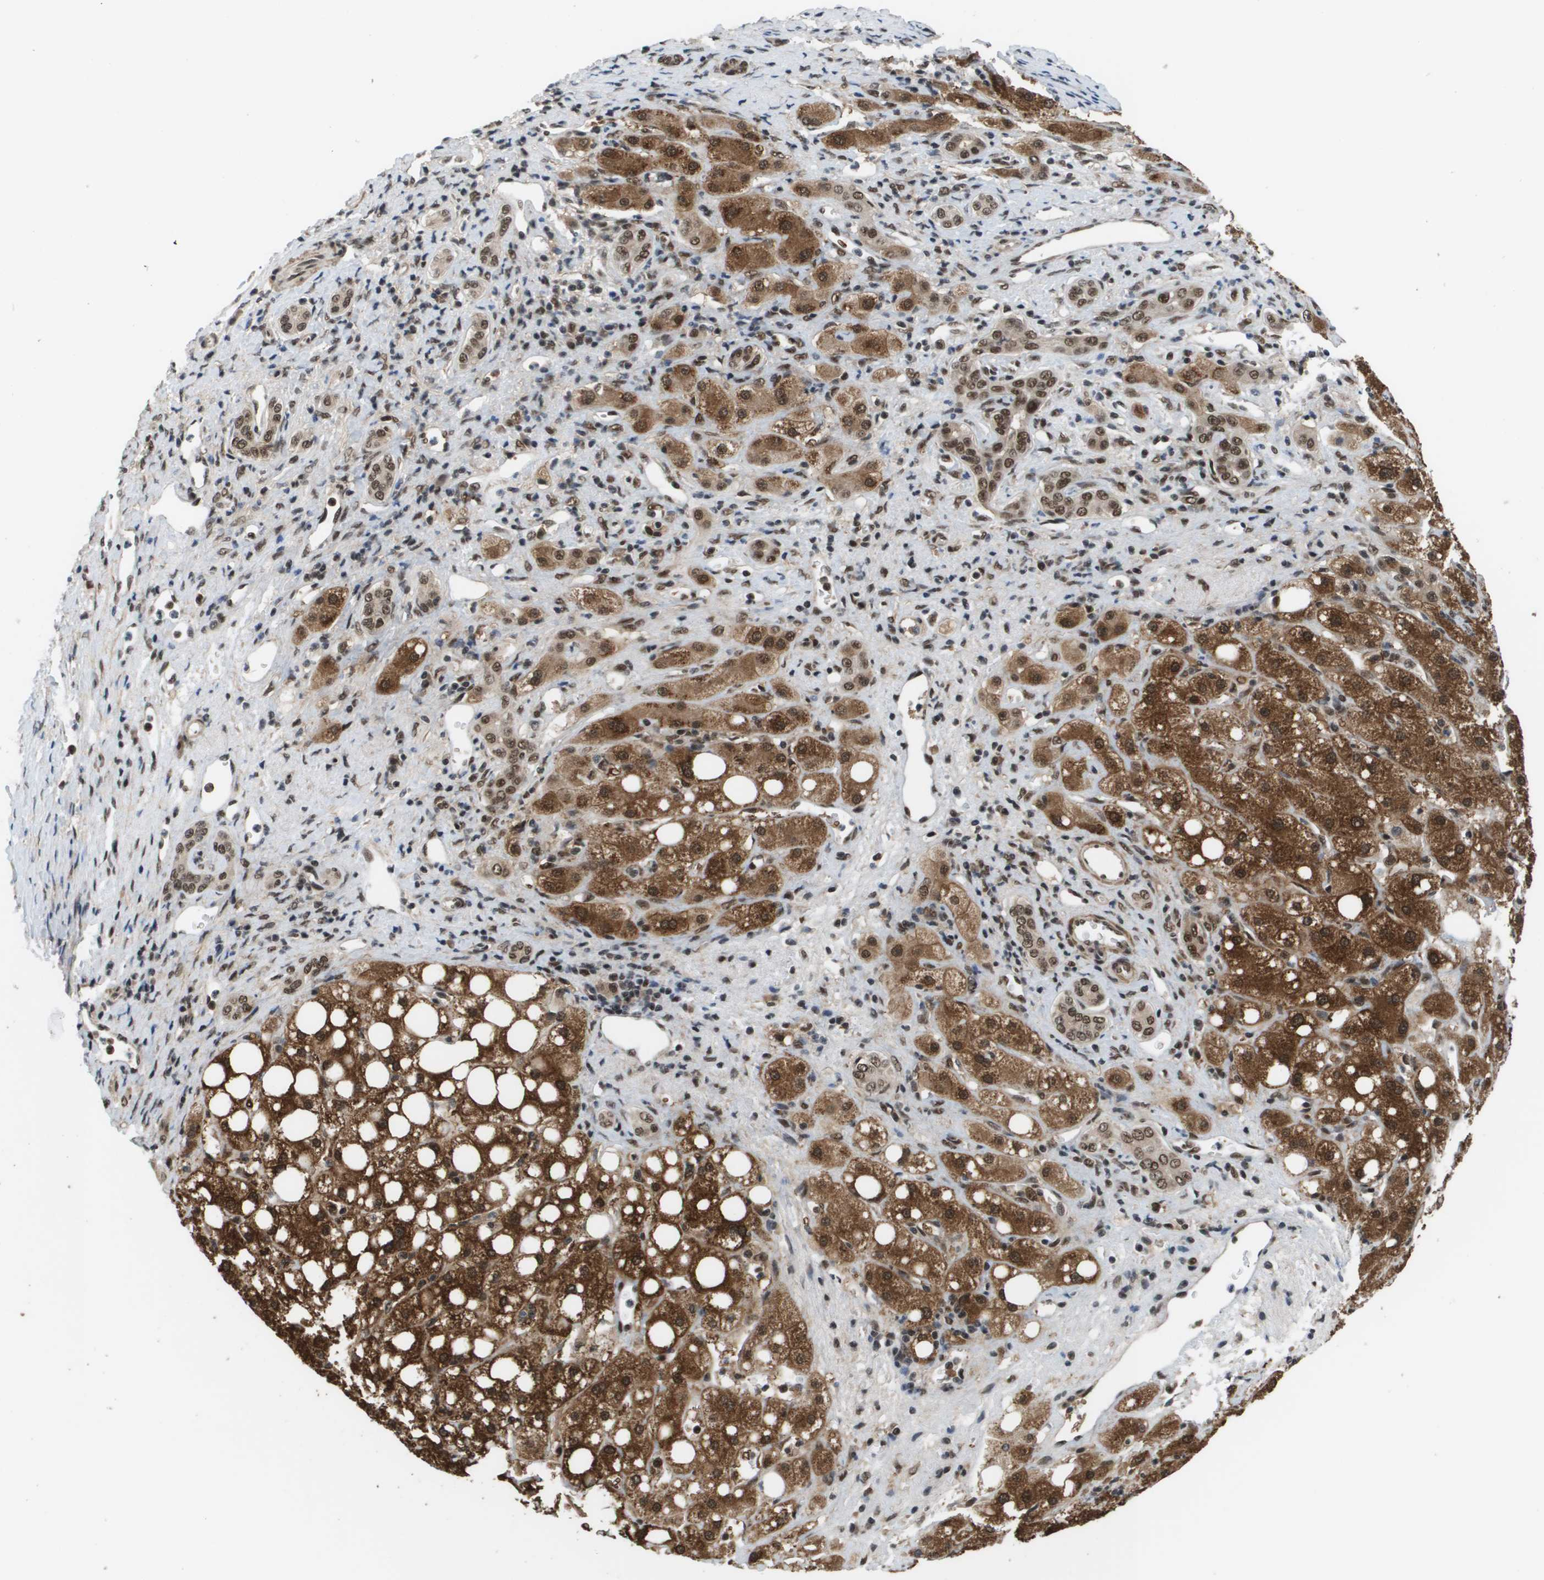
{"staining": {"intensity": "moderate", "quantity": ">75%", "location": "cytoplasmic/membranous,nuclear"}, "tissue": "liver cancer", "cell_type": "Tumor cells", "image_type": "cancer", "snomed": [{"axis": "morphology", "description": "Carcinoma, Hepatocellular, NOS"}, {"axis": "topography", "description": "Liver"}], "caption": "Tumor cells demonstrate medium levels of moderate cytoplasmic/membranous and nuclear positivity in approximately >75% of cells in hepatocellular carcinoma (liver).", "gene": "PRCC", "patient": {"sex": "male", "age": 80}}